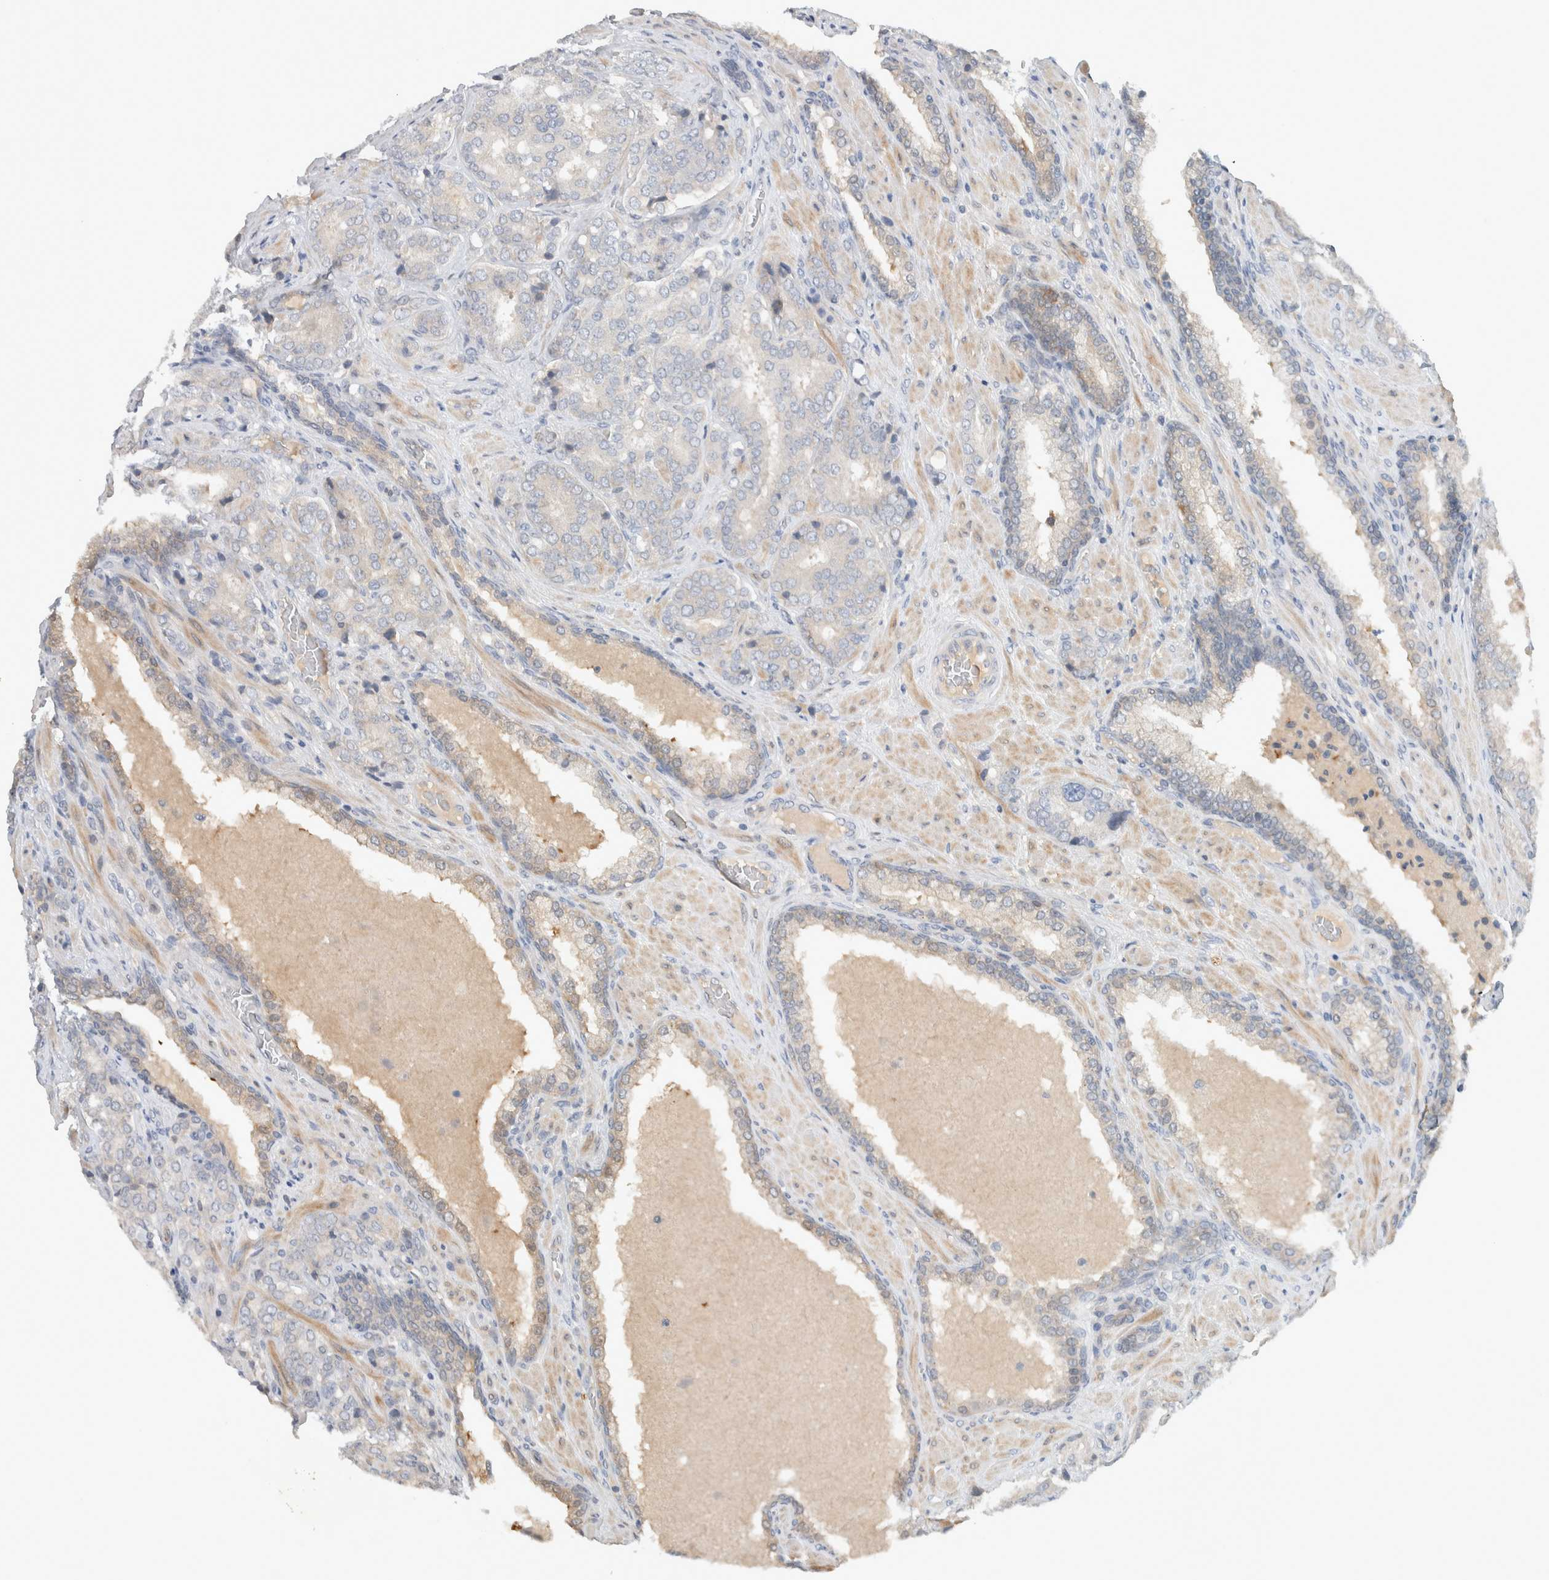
{"staining": {"intensity": "negative", "quantity": "none", "location": "none"}, "tissue": "prostate cancer", "cell_type": "Tumor cells", "image_type": "cancer", "snomed": [{"axis": "morphology", "description": "Adenocarcinoma, High grade"}, {"axis": "topography", "description": "Prostate"}], "caption": "There is no significant staining in tumor cells of prostate high-grade adenocarcinoma.", "gene": "DEPTOR", "patient": {"sex": "male", "age": 50}}